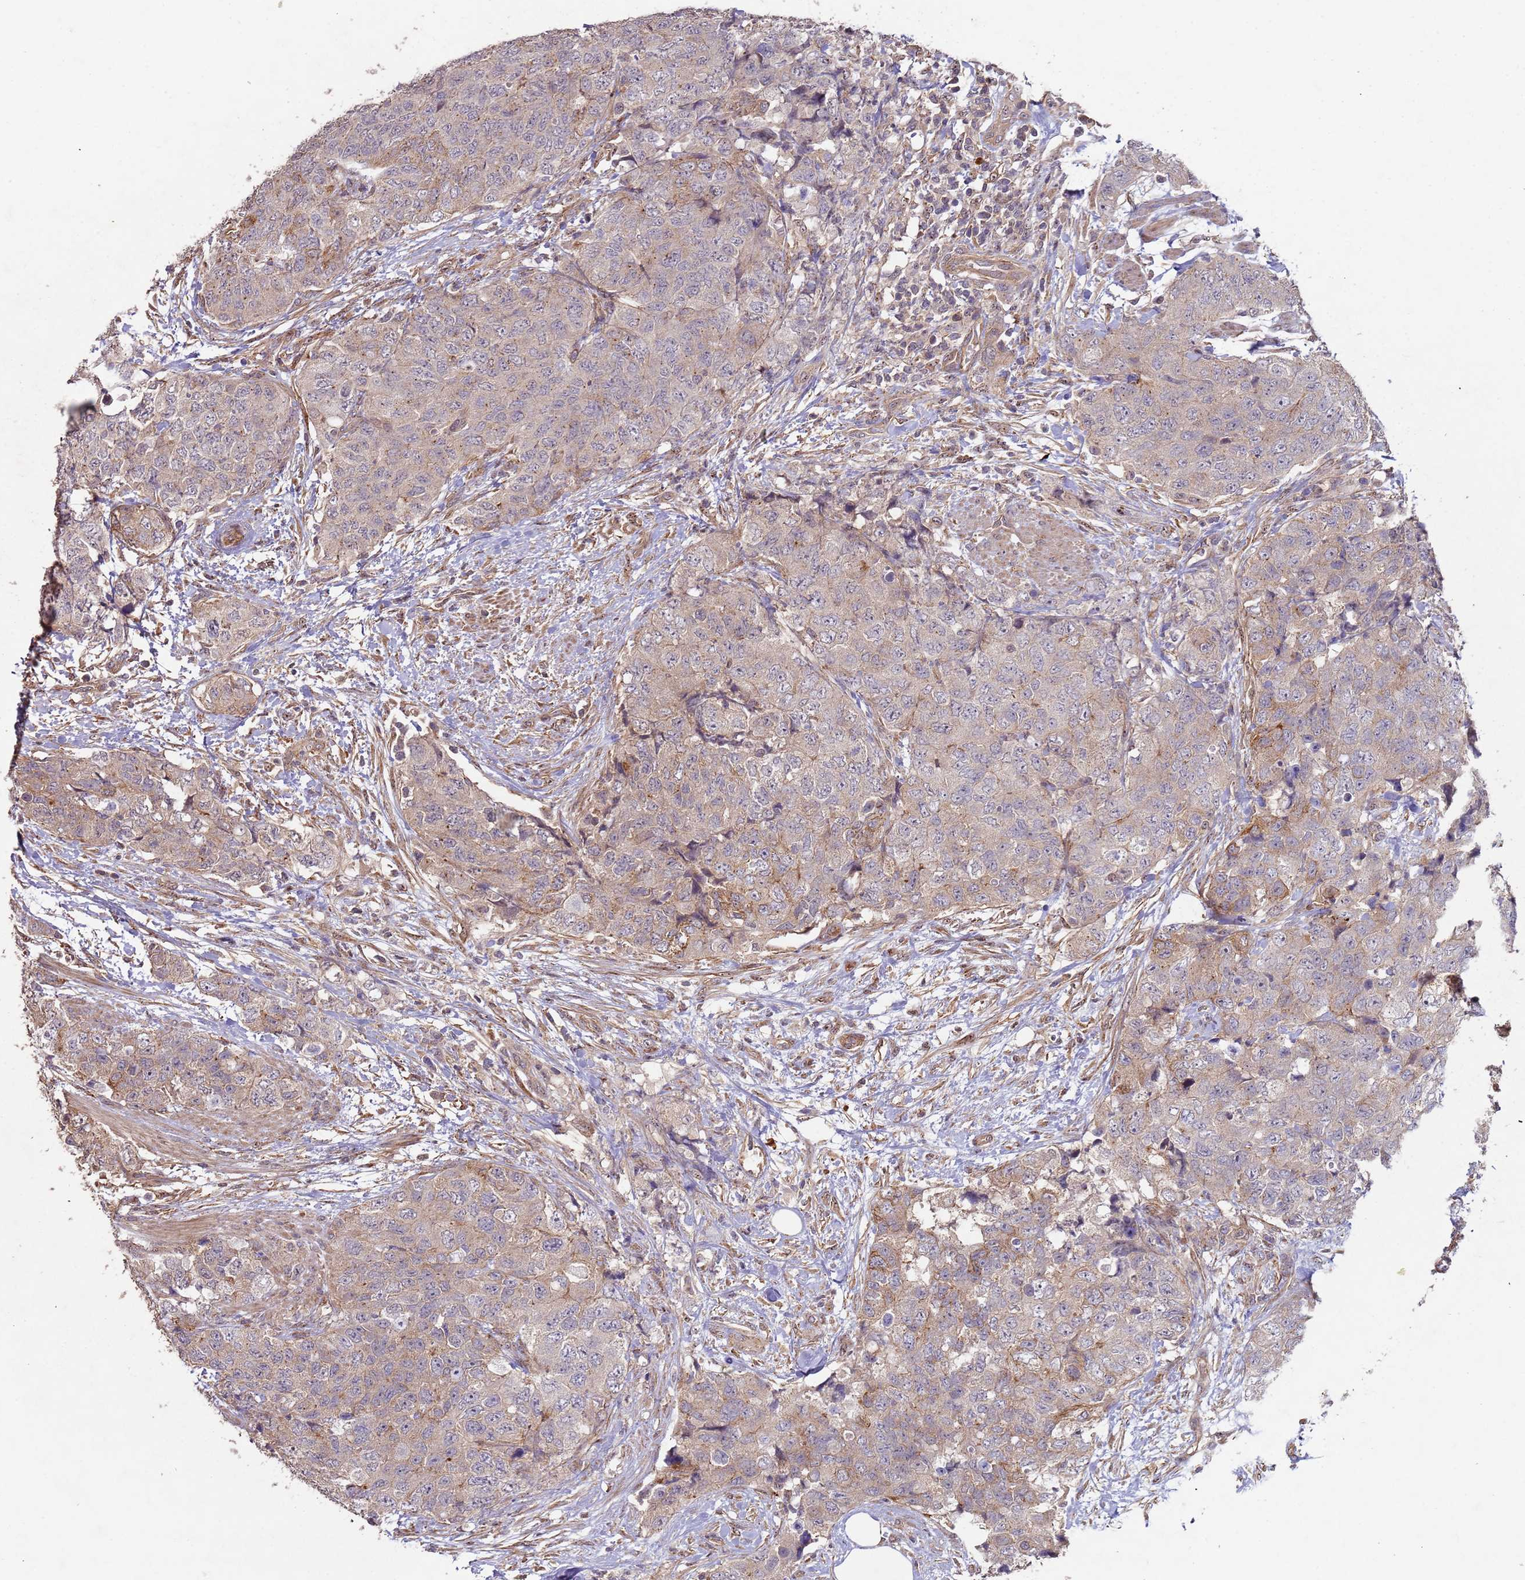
{"staining": {"intensity": "weak", "quantity": "<25%", "location": "cytoplasmic/membranous"}, "tissue": "urothelial cancer", "cell_type": "Tumor cells", "image_type": "cancer", "snomed": [{"axis": "morphology", "description": "Urothelial carcinoma, High grade"}, {"axis": "topography", "description": "Urinary bladder"}], "caption": "Immunohistochemical staining of high-grade urothelial carcinoma shows no significant positivity in tumor cells.", "gene": "KANSL1L", "patient": {"sex": "female", "age": 78}}